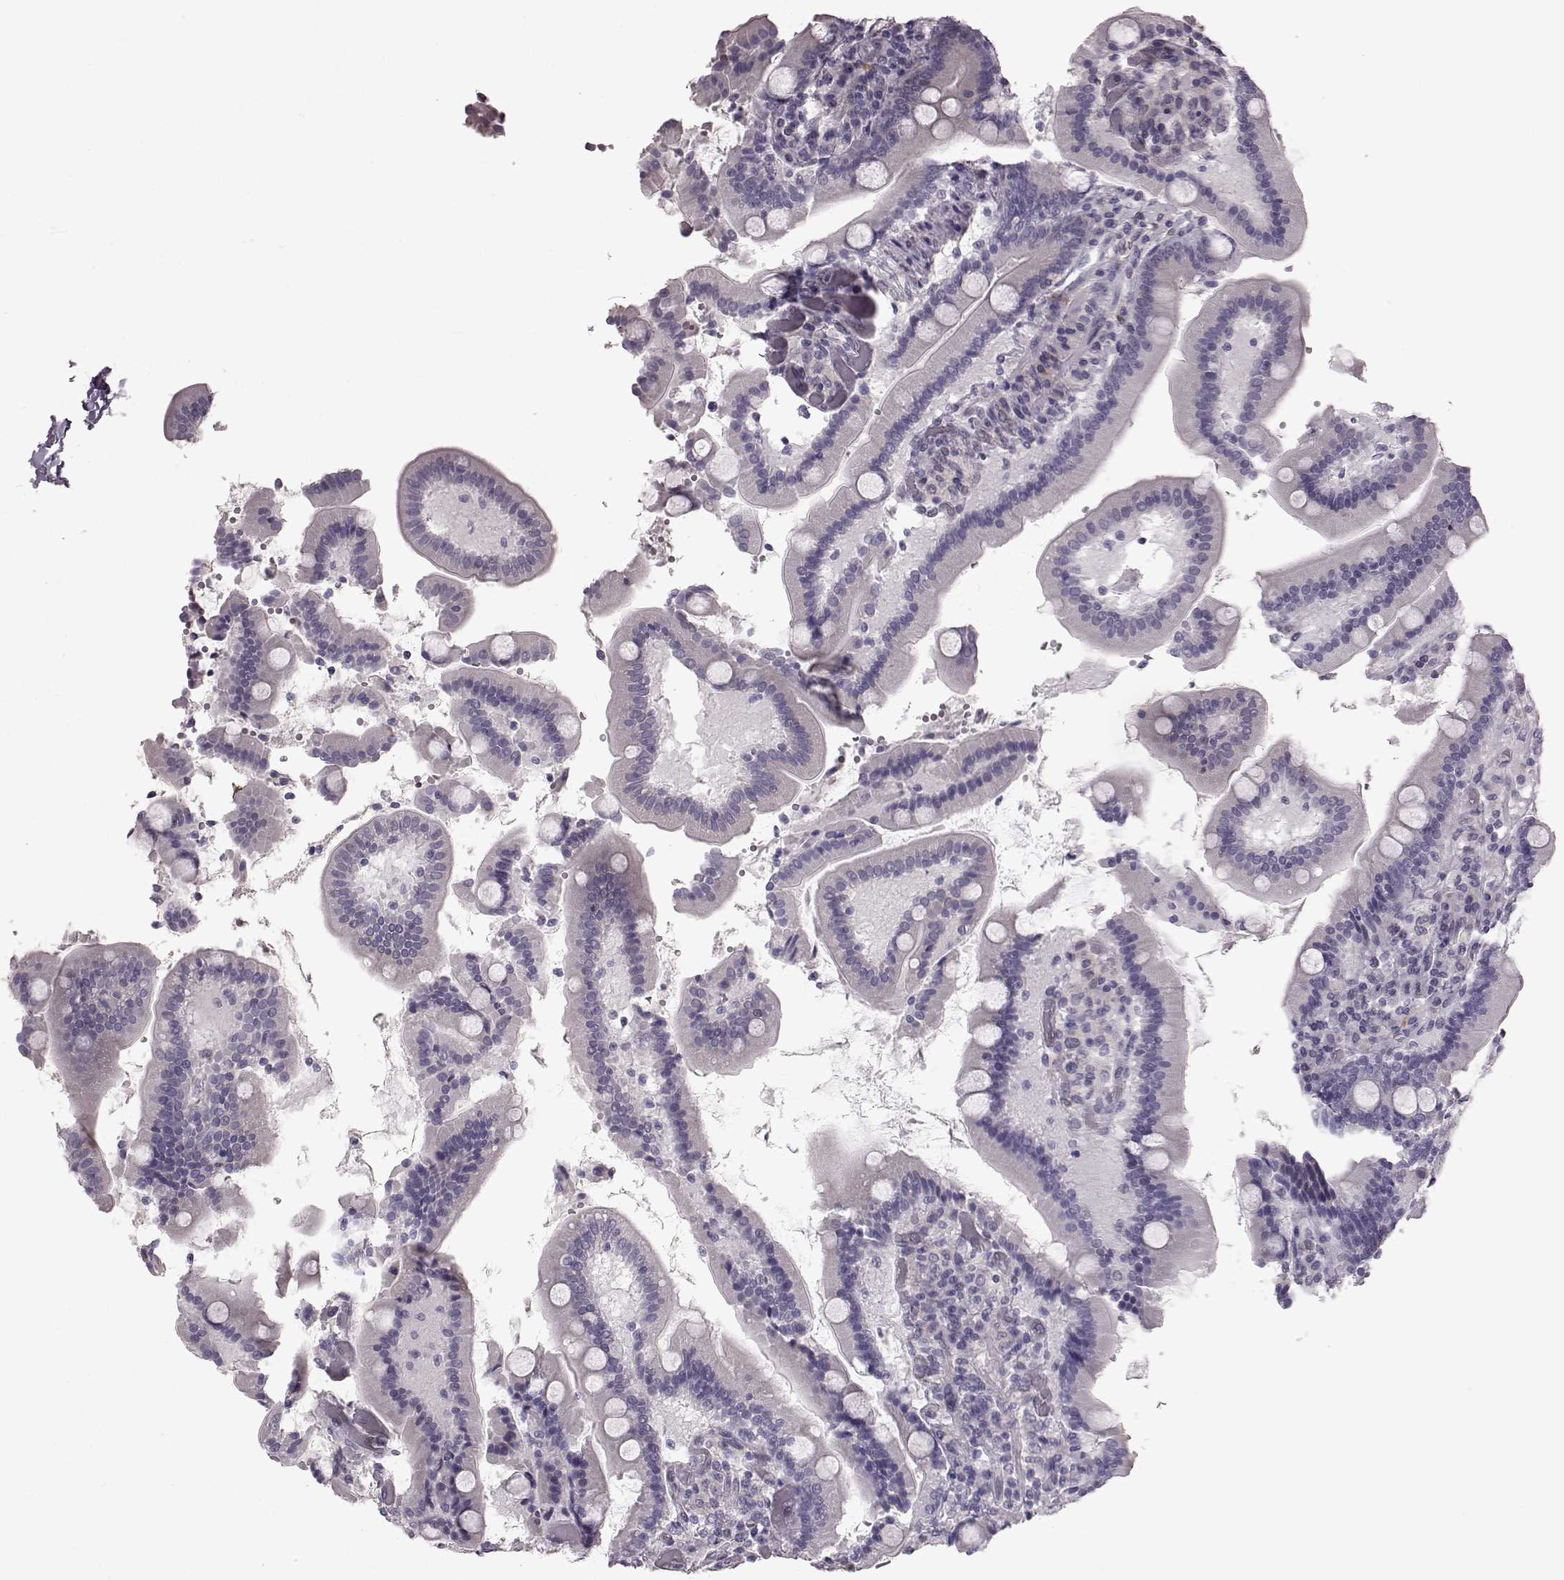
{"staining": {"intensity": "negative", "quantity": "none", "location": "none"}, "tissue": "duodenum", "cell_type": "Glandular cells", "image_type": "normal", "snomed": [{"axis": "morphology", "description": "Normal tissue, NOS"}, {"axis": "topography", "description": "Duodenum"}], "caption": "The immunohistochemistry (IHC) micrograph has no significant staining in glandular cells of duodenum.", "gene": "TCHHL1", "patient": {"sex": "female", "age": 62}}